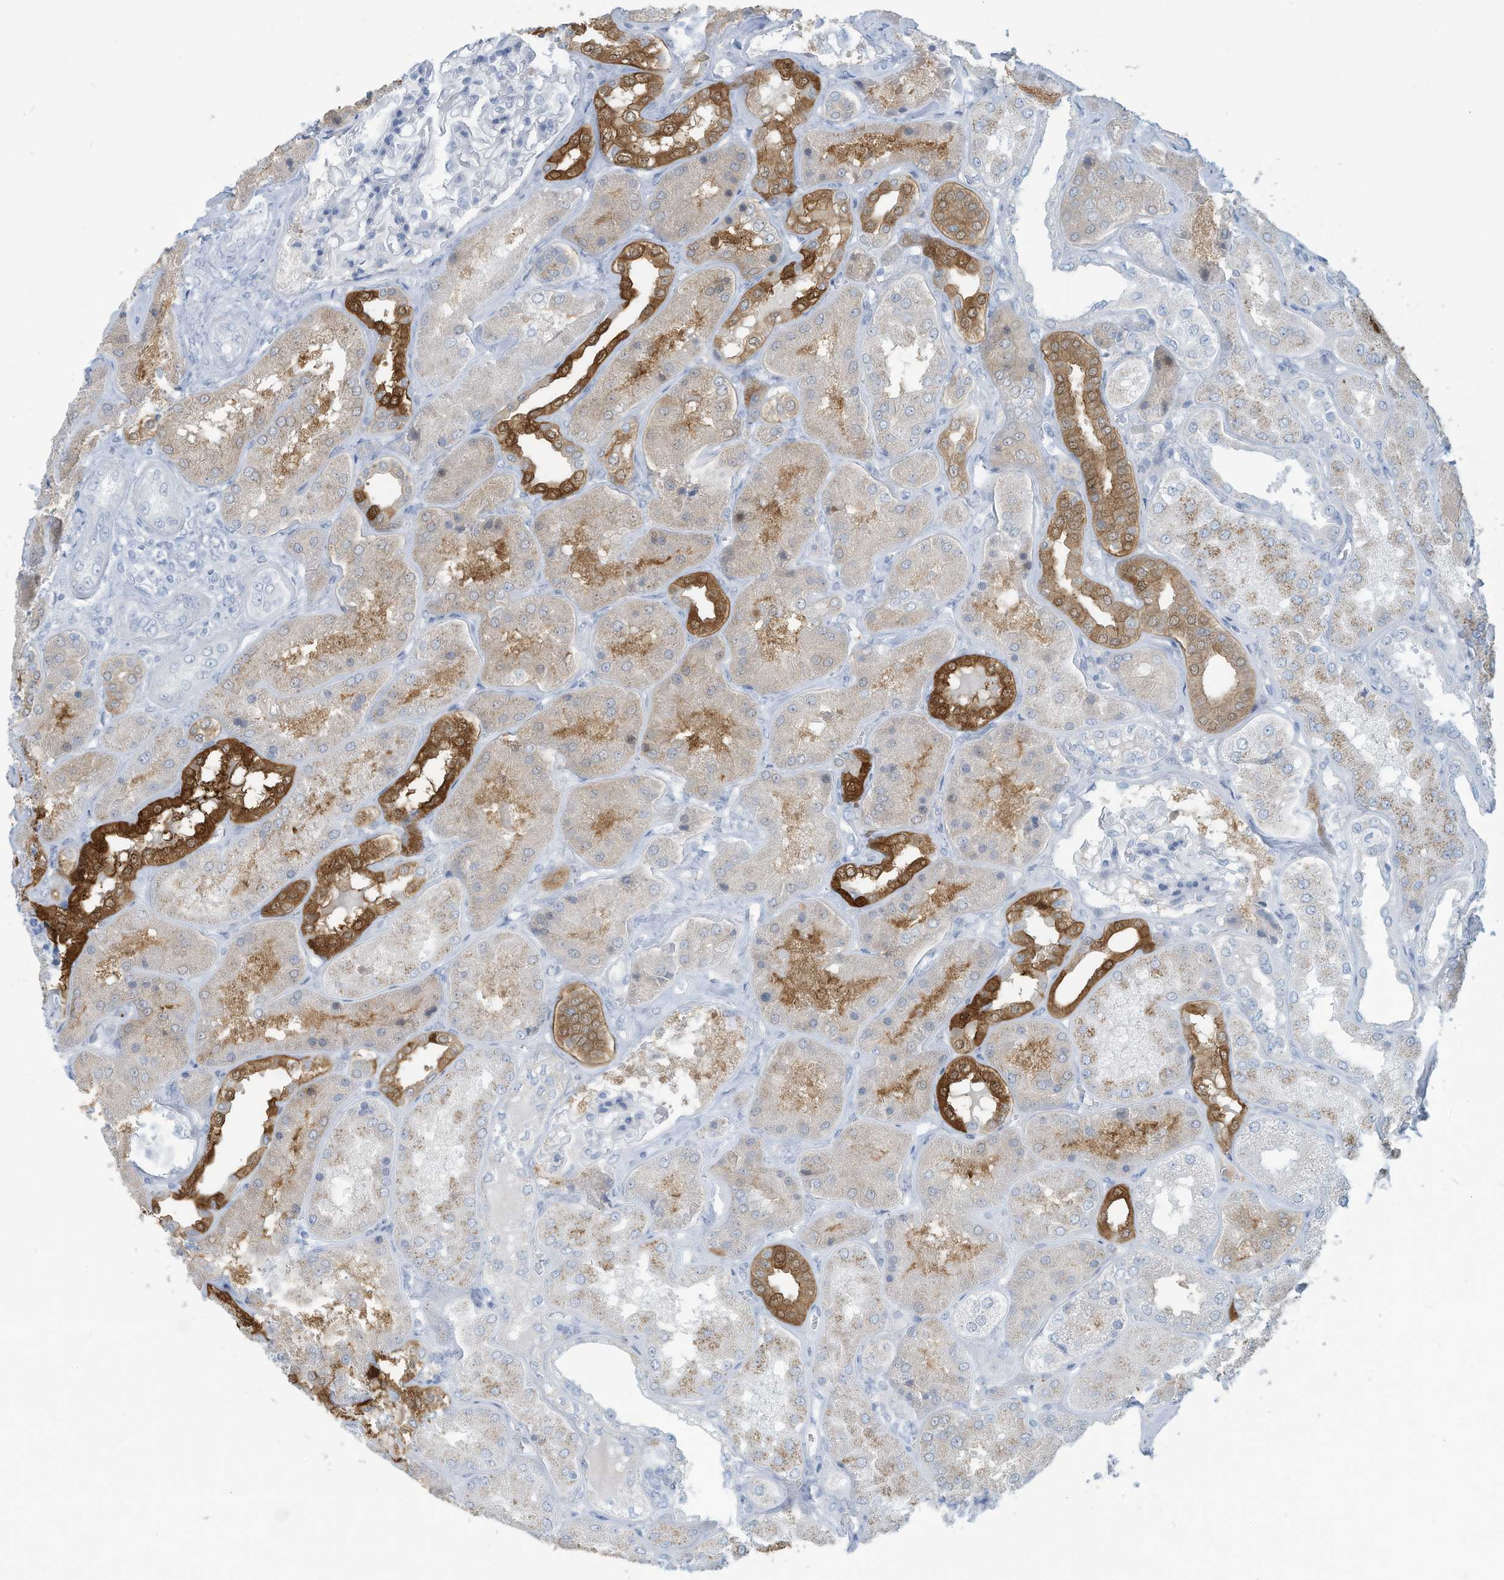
{"staining": {"intensity": "negative", "quantity": "none", "location": "none"}, "tissue": "kidney", "cell_type": "Cells in glomeruli", "image_type": "normal", "snomed": [{"axis": "morphology", "description": "Normal tissue, NOS"}, {"axis": "topography", "description": "Kidney"}], "caption": "Immunohistochemistry of unremarkable kidney shows no staining in cells in glomeruli. (DAB (3,3'-diaminobenzidine) immunohistochemistry, high magnification).", "gene": "ERI2", "patient": {"sex": "female", "age": 56}}